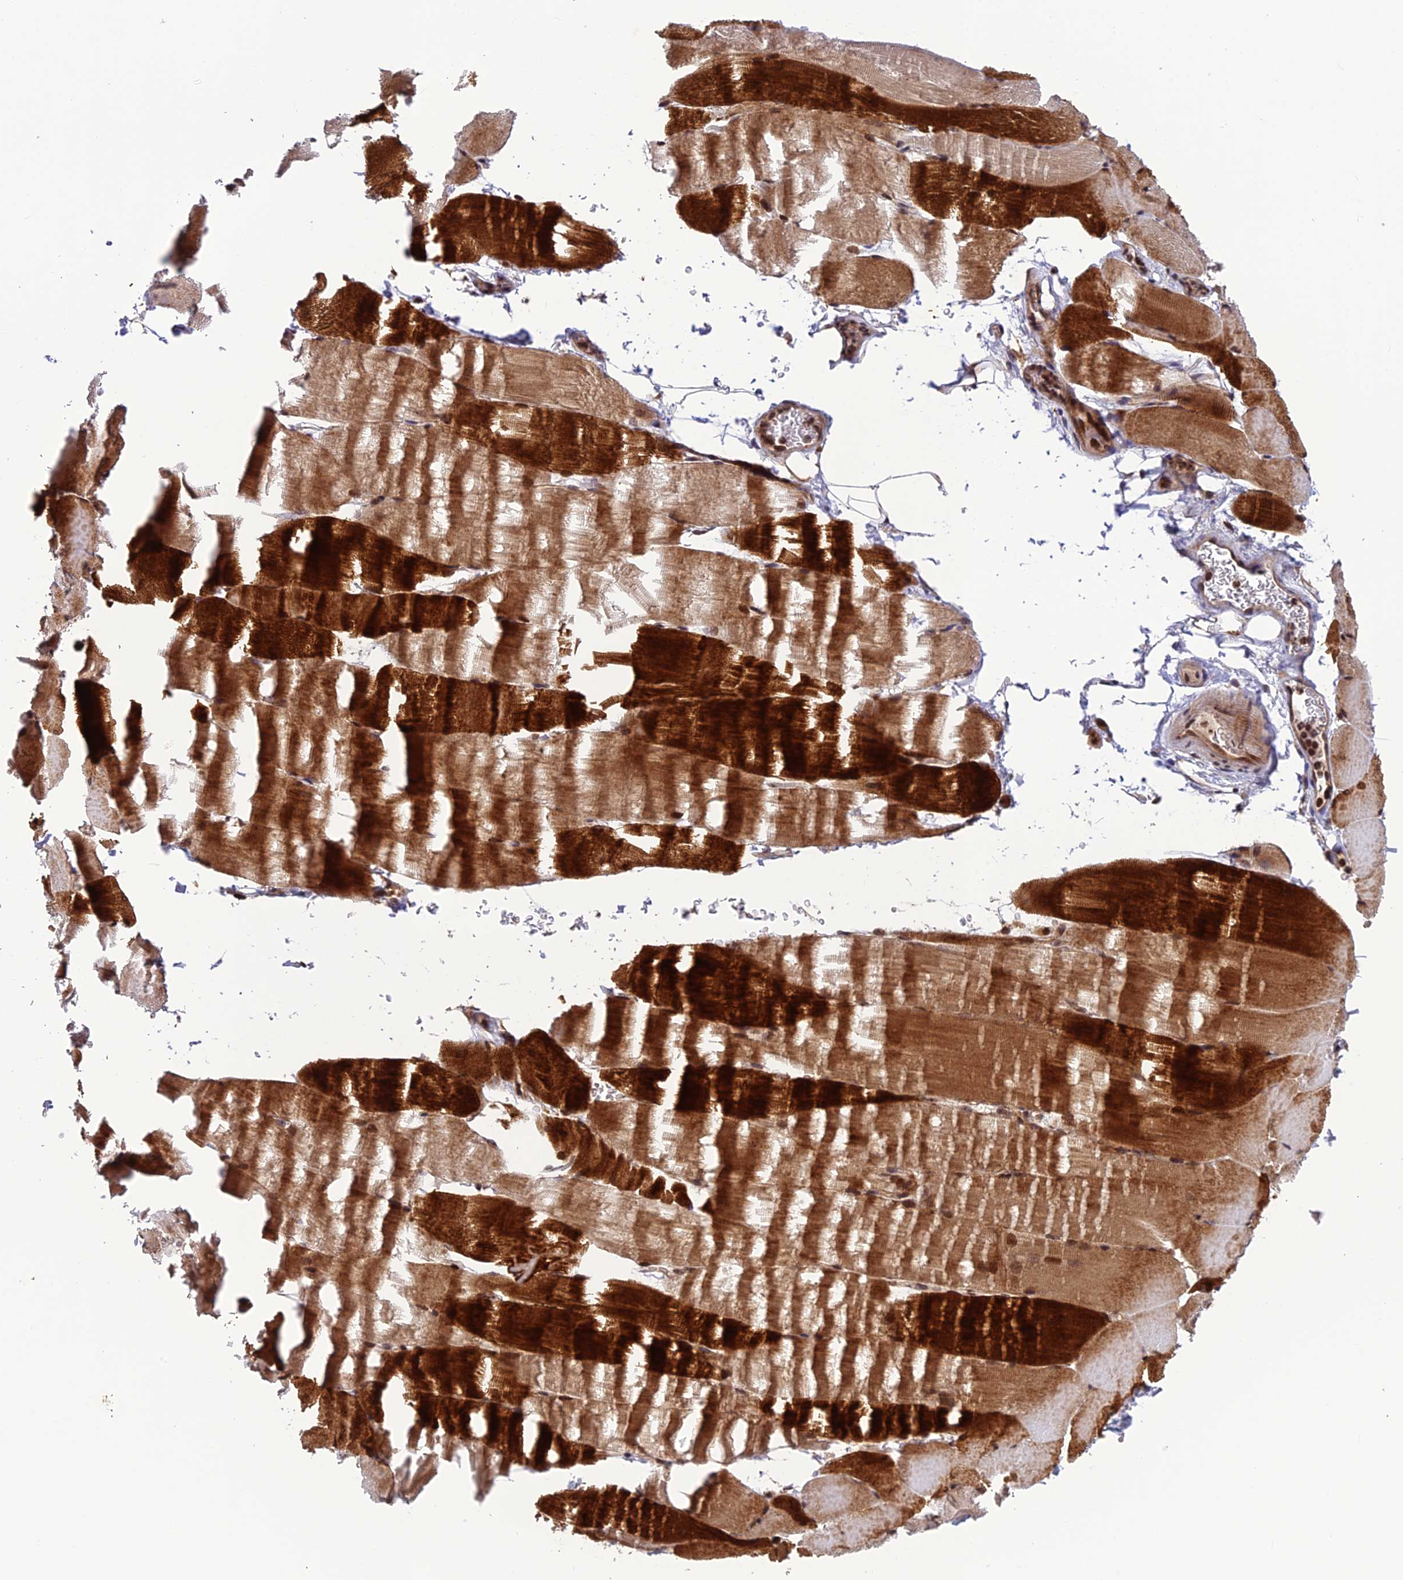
{"staining": {"intensity": "strong", "quantity": ">75%", "location": "cytoplasmic/membranous"}, "tissue": "skeletal muscle", "cell_type": "Myocytes", "image_type": "normal", "snomed": [{"axis": "morphology", "description": "Normal tissue, NOS"}, {"axis": "topography", "description": "Skeletal muscle"}, {"axis": "topography", "description": "Parathyroid gland"}], "caption": "Immunohistochemical staining of normal human skeletal muscle exhibits high levels of strong cytoplasmic/membranous staining in about >75% of myocytes.", "gene": "SMIM7", "patient": {"sex": "female", "age": 37}}